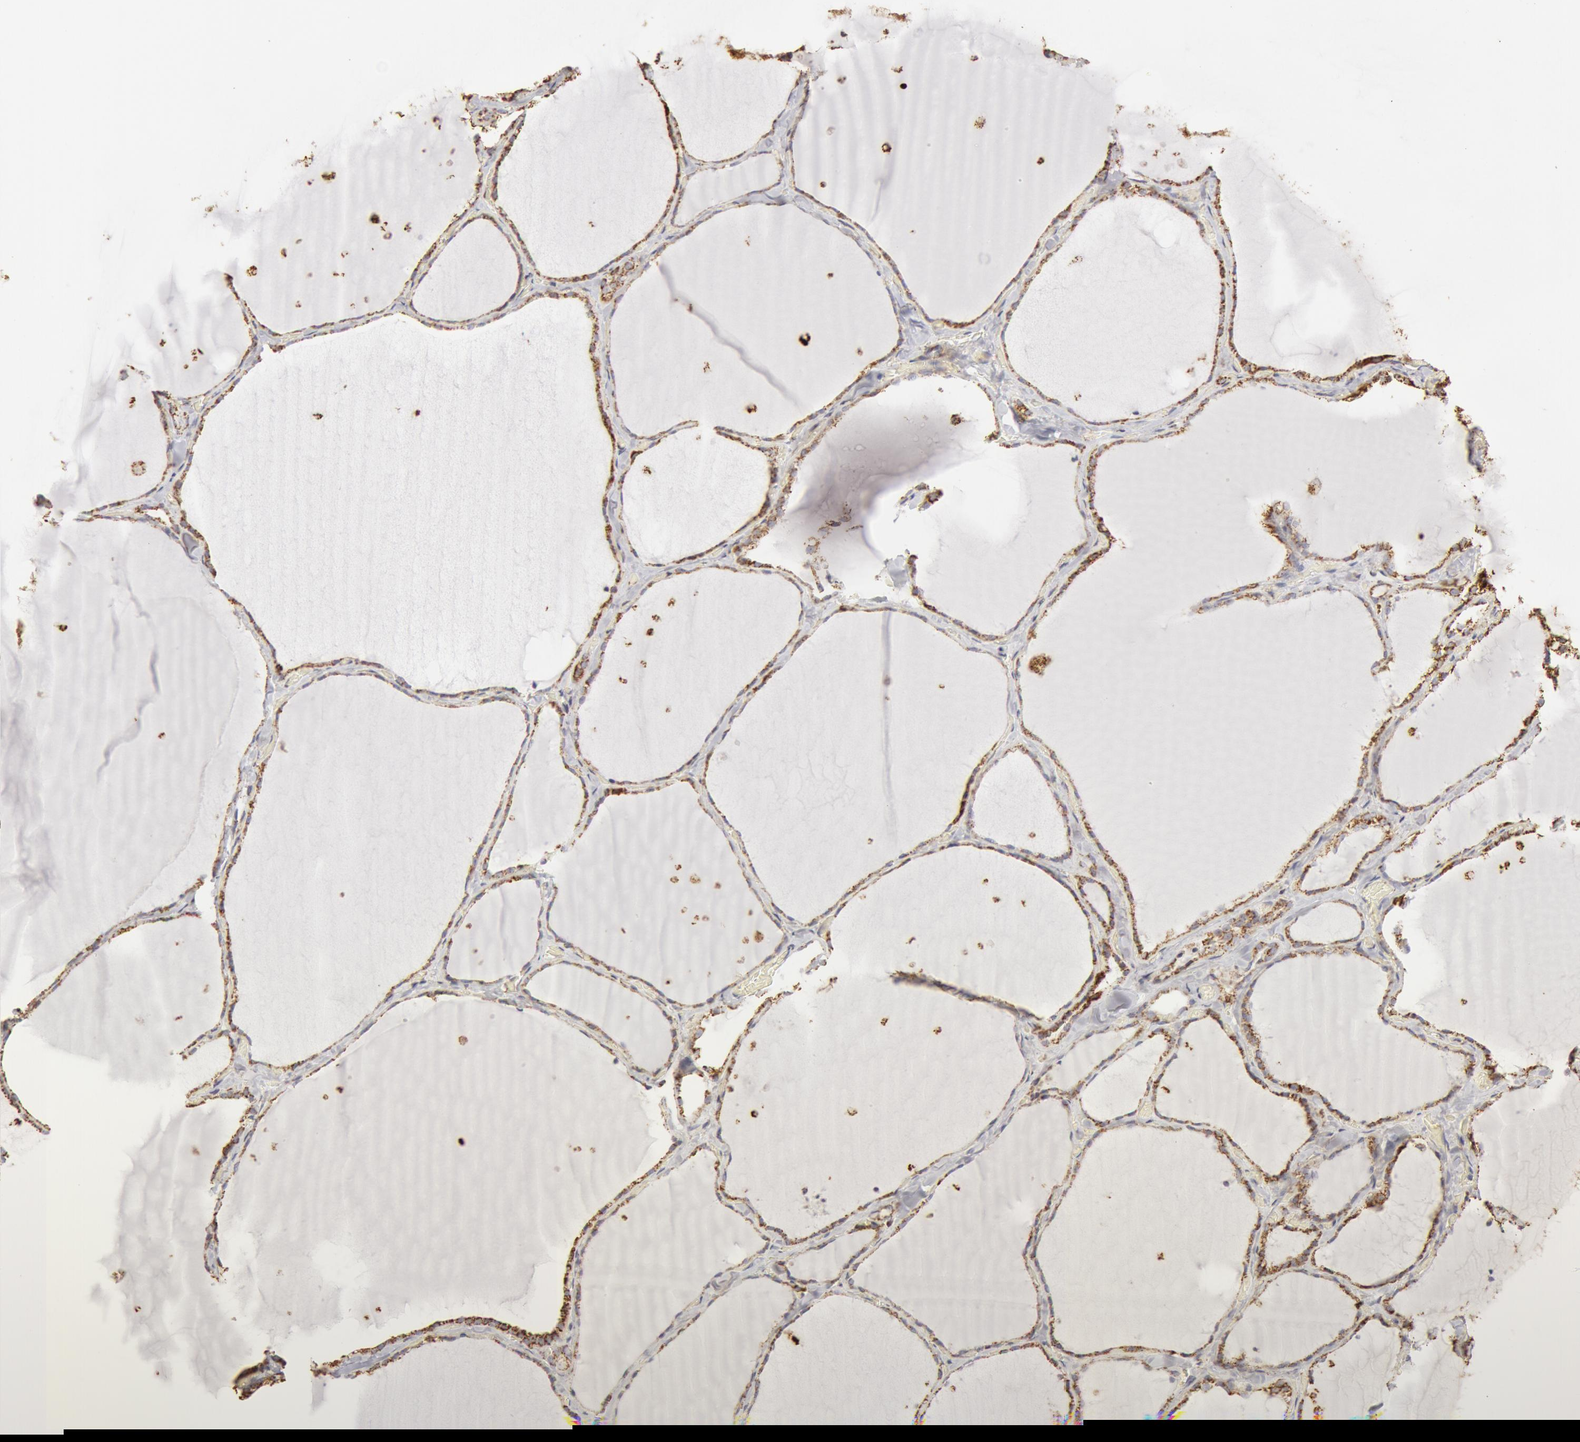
{"staining": {"intensity": "weak", "quantity": "<25%", "location": "cytoplasmic/membranous"}, "tissue": "thyroid gland", "cell_type": "Glandular cells", "image_type": "normal", "snomed": [{"axis": "morphology", "description": "Normal tissue, NOS"}, {"axis": "topography", "description": "Thyroid gland"}], "caption": "This is an IHC image of normal human thyroid gland. There is no expression in glandular cells.", "gene": "ATP5F1B", "patient": {"sex": "male", "age": 34}}